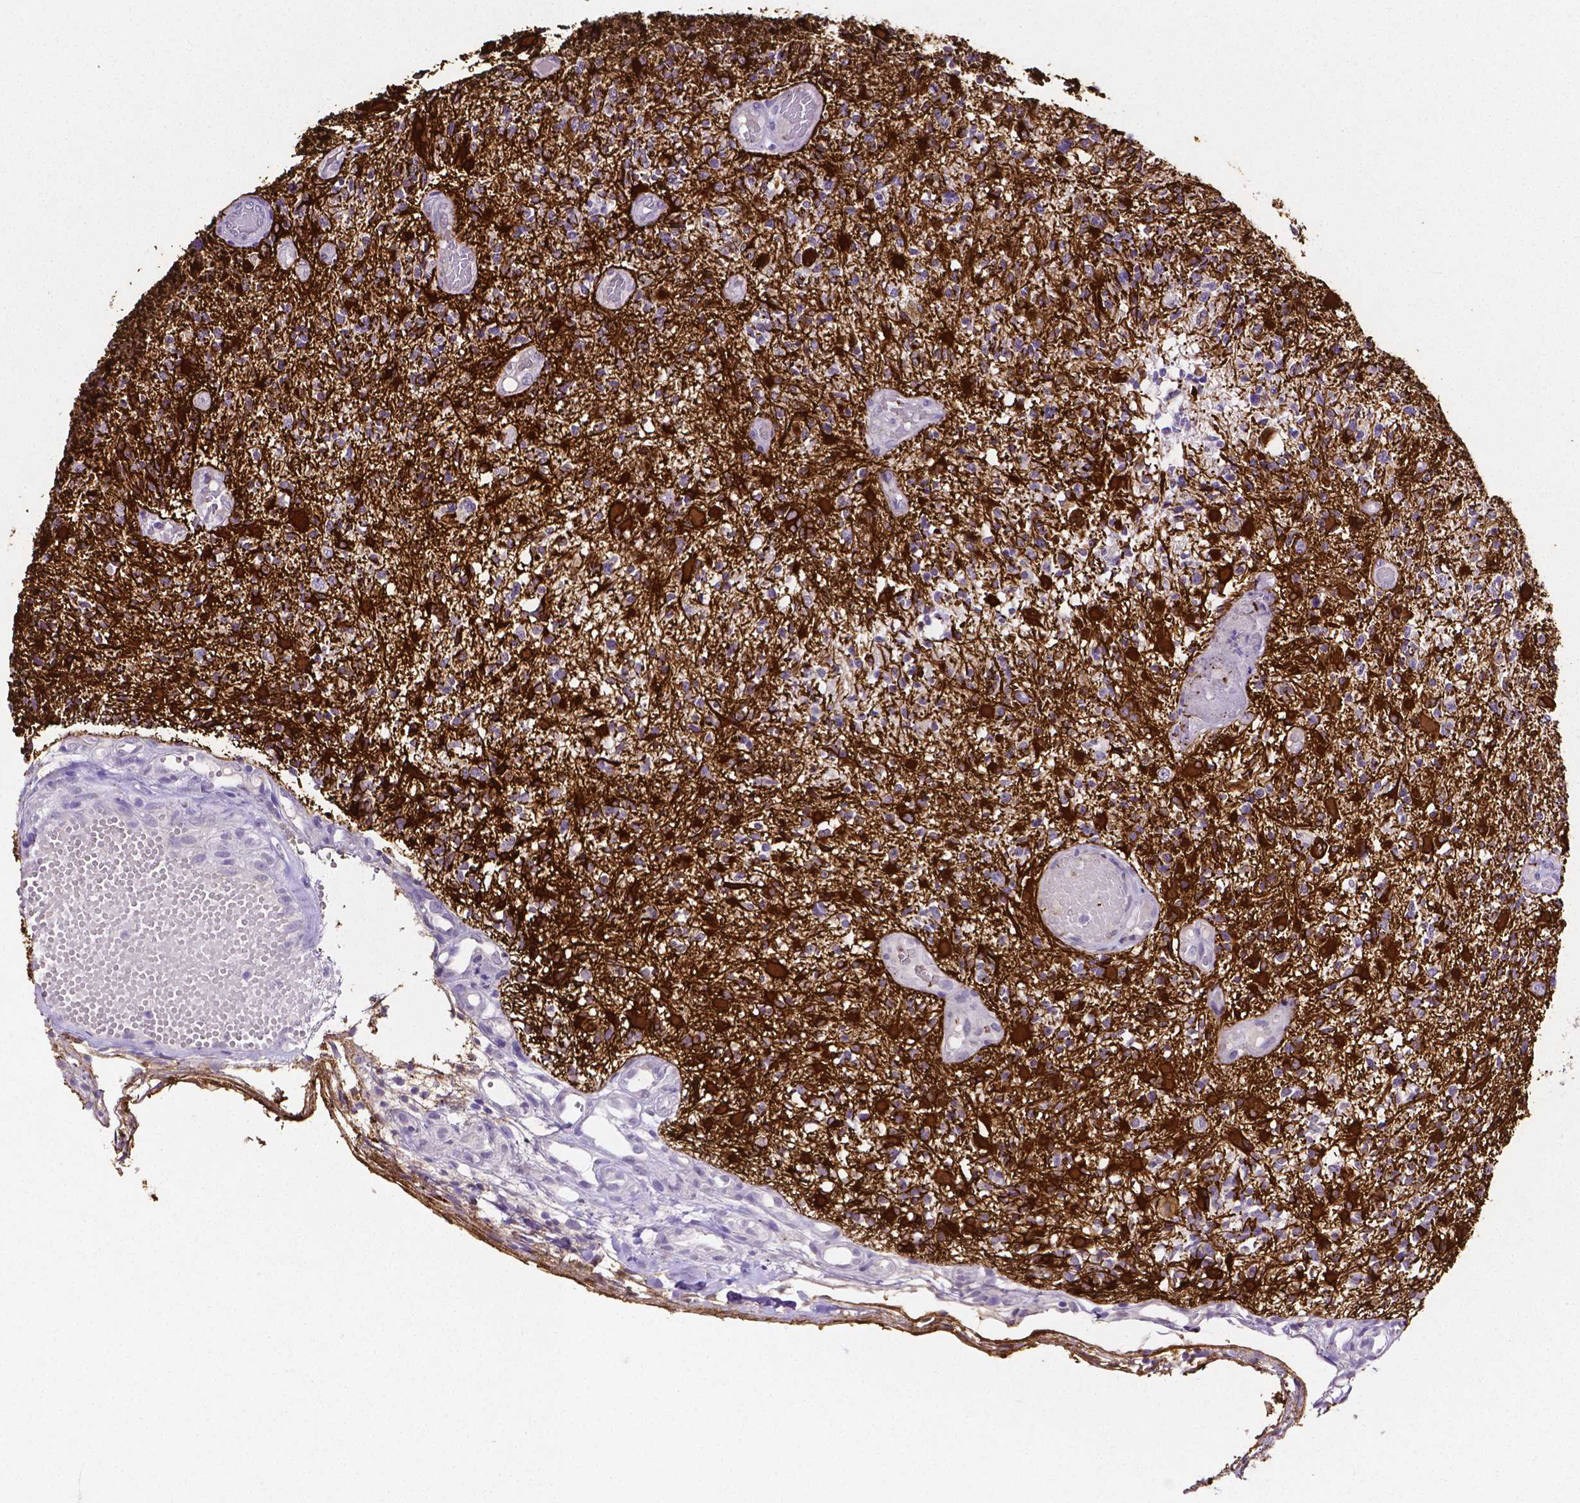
{"staining": {"intensity": "strong", "quantity": "25%-75%", "location": "cytoplasmic/membranous"}, "tissue": "glioma", "cell_type": "Tumor cells", "image_type": "cancer", "snomed": [{"axis": "morphology", "description": "Glioma, malignant, High grade"}, {"axis": "topography", "description": "Brain"}], "caption": "Immunohistochemical staining of malignant glioma (high-grade) displays high levels of strong cytoplasmic/membranous positivity in about 25%-75% of tumor cells. (DAB IHC, brown staining for protein, blue staining for nuclei).", "gene": "SLC22A2", "patient": {"sex": "female", "age": 63}}